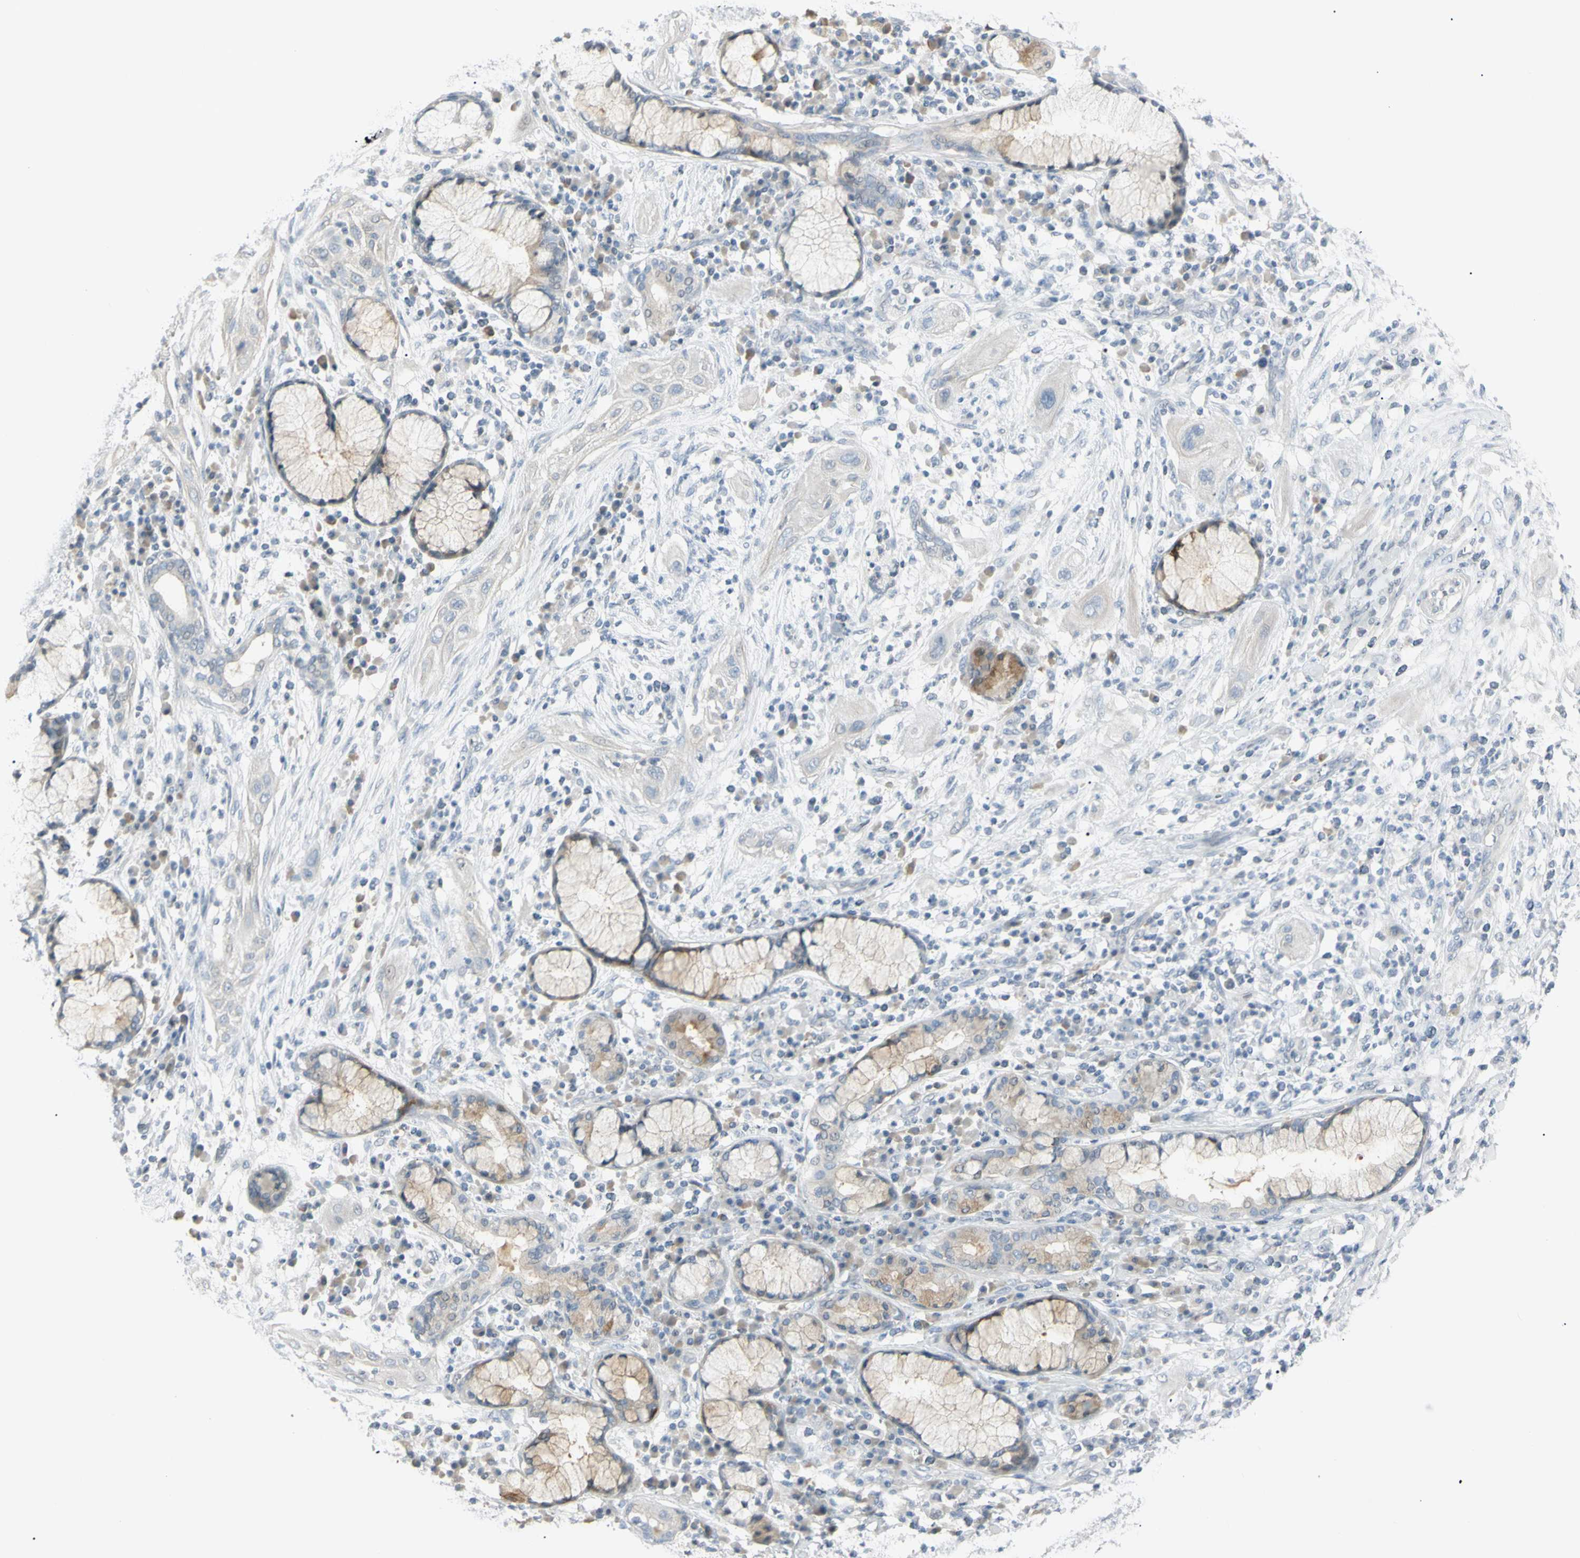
{"staining": {"intensity": "moderate", "quantity": "<25%", "location": "cytoplasmic/membranous"}, "tissue": "lung cancer", "cell_type": "Tumor cells", "image_type": "cancer", "snomed": [{"axis": "morphology", "description": "Squamous cell carcinoma, NOS"}, {"axis": "topography", "description": "Lung"}], "caption": "Human lung squamous cell carcinoma stained for a protein (brown) exhibits moderate cytoplasmic/membranous positive expression in about <25% of tumor cells.", "gene": "PIP", "patient": {"sex": "female", "age": 47}}